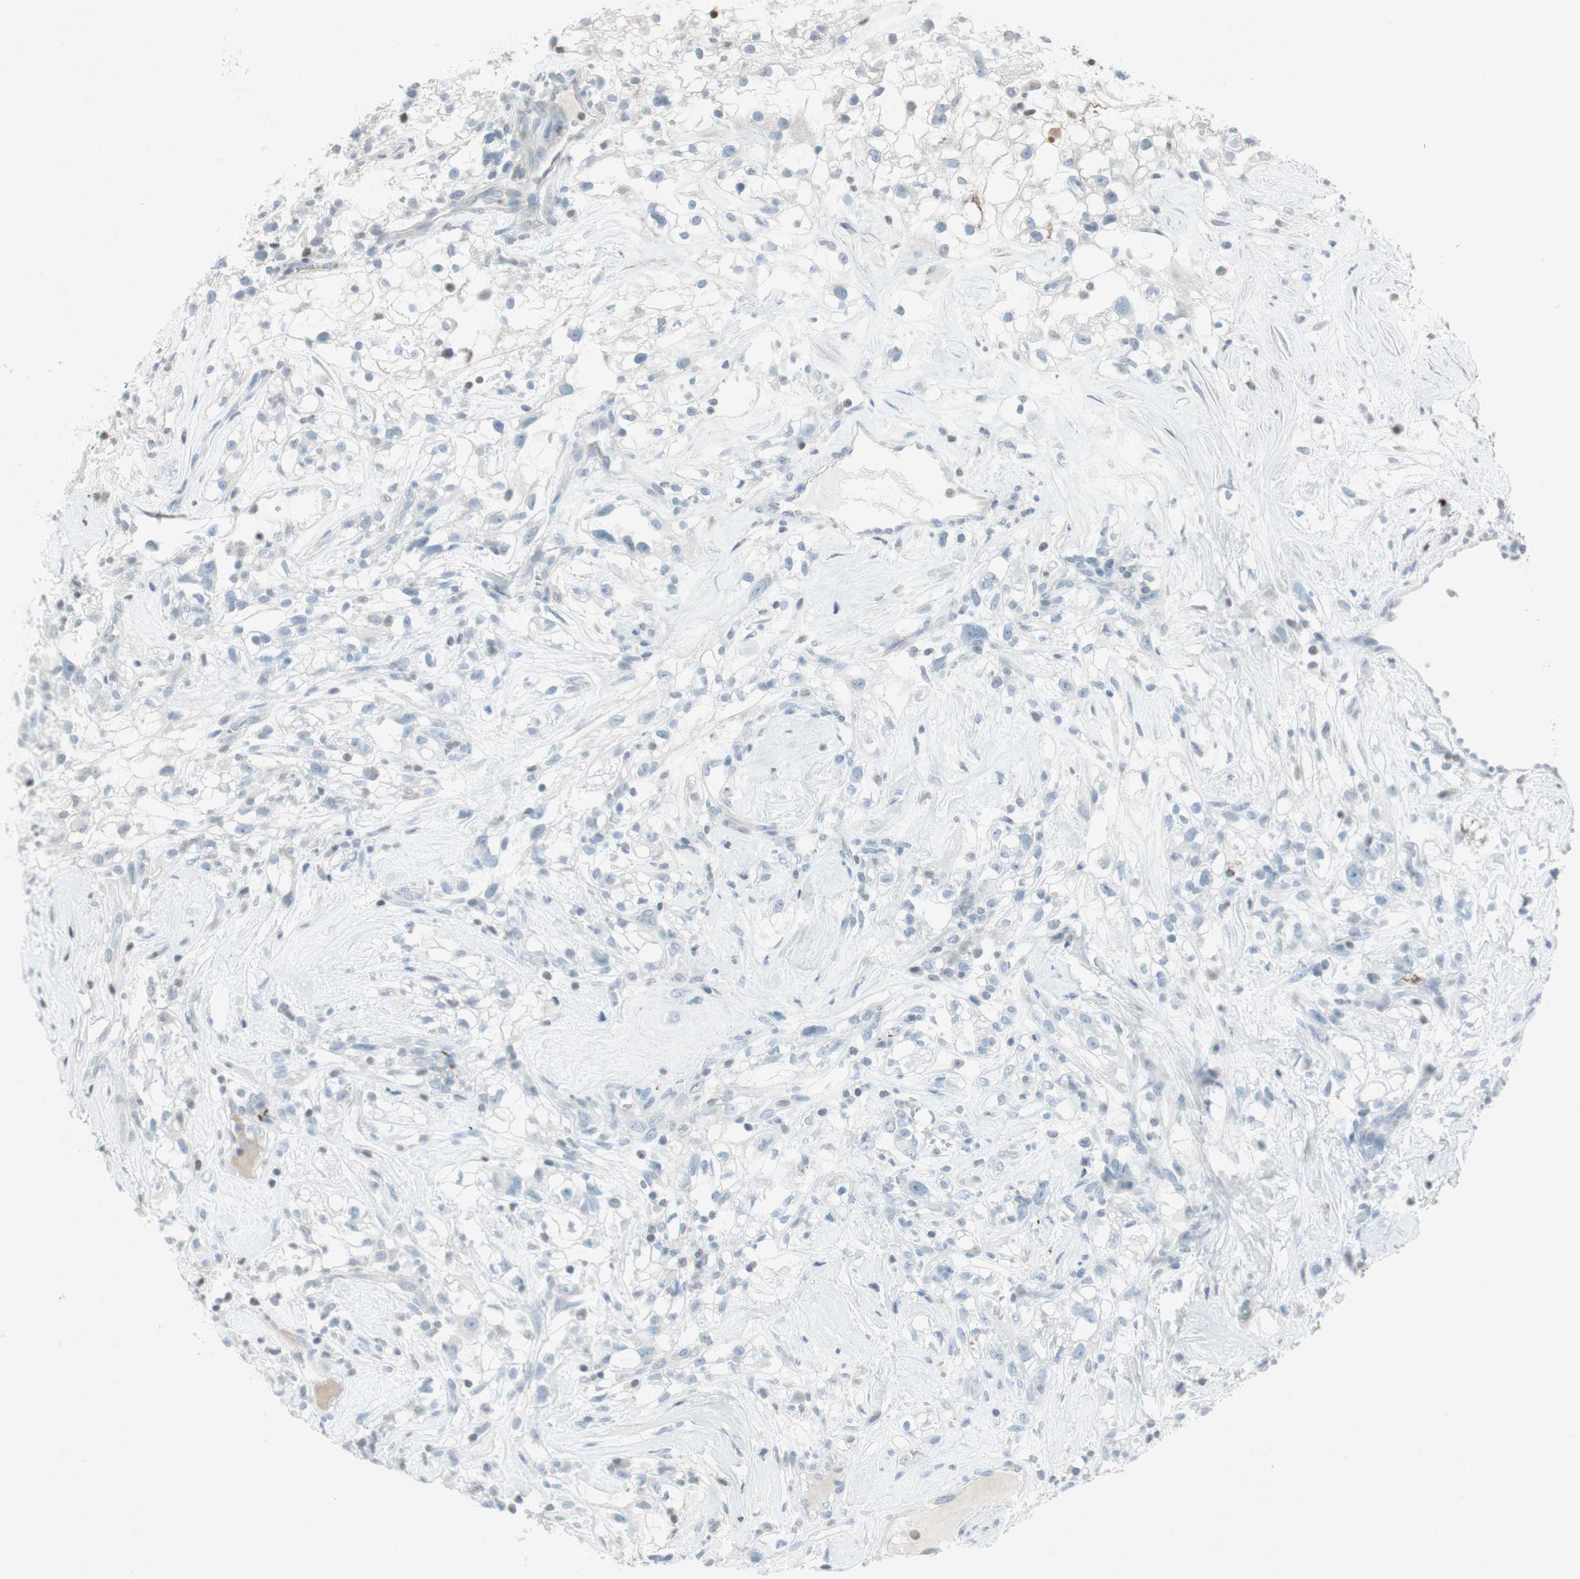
{"staining": {"intensity": "negative", "quantity": "none", "location": "none"}, "tissue": "renal cancer", "cell_type": "Tumor cells", "image_type": "cancer", "snomed": [{"axis": "morphology", "description": "Adenocarcinoma, NOS"}, {"axis": "topography", "description": "Kidney"}], "caption": "Renal cancer was stained to show a protein in brown. There is no significant expression in tumor cells.", "gene": "ARG2", "patient": {"sex": "female", "age": 60}}